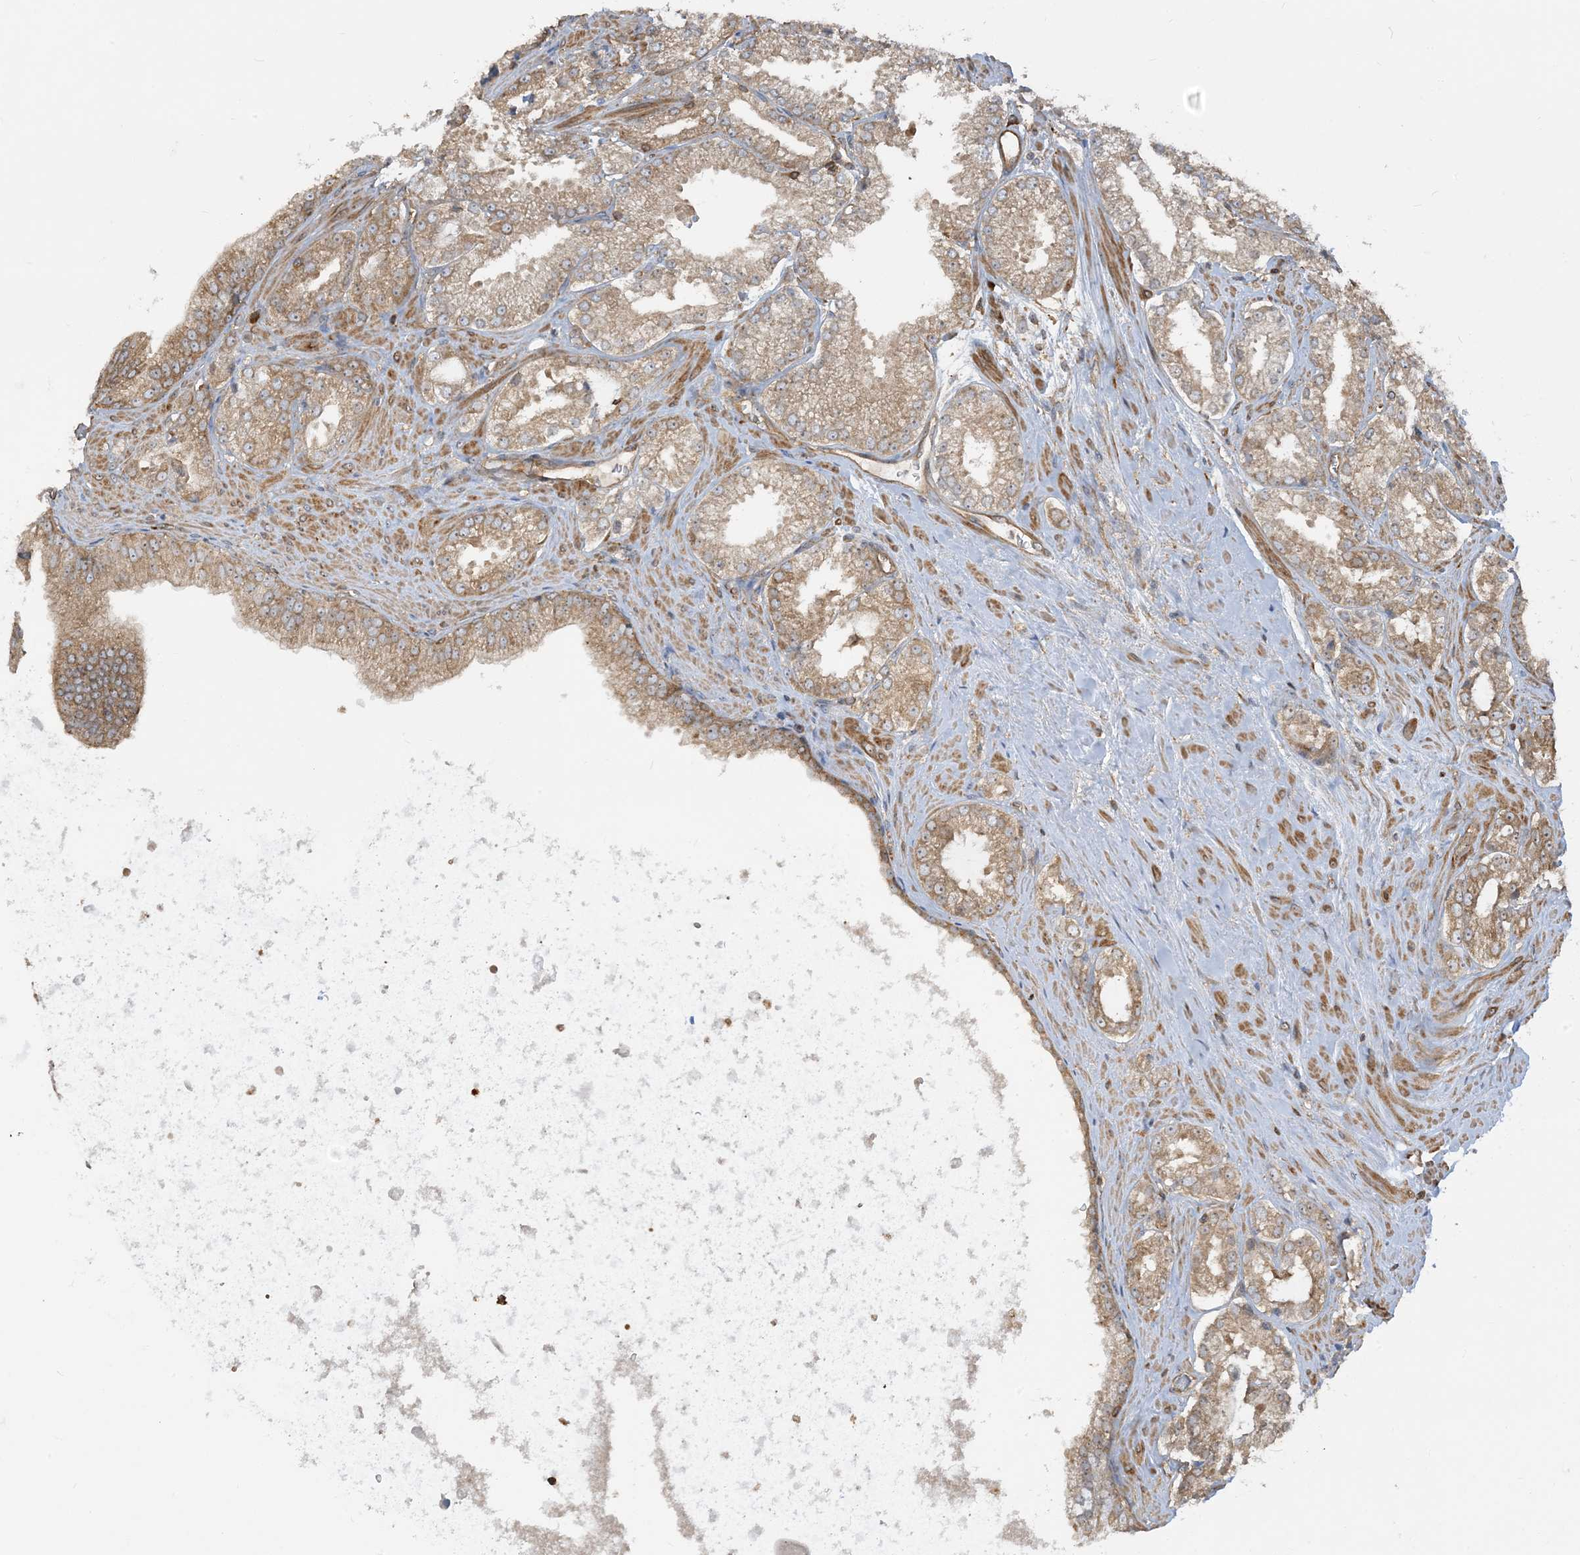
{"staining": {"intensity": "moderate", "quantity": ">75%", "location": "cytoplasmic/membranous"}, "tissue": "prostate cancer", "cell_type": "Tumor cells", "image_type": "cancer", "snomed": [{"axis": "morphology", "description": "Adenocarcinoma, High grade"}, {"axis": "topography", "description": "Prostate"}], "caption": "Immunohistochemical staining of human prostate cancer (adenocarcinoma (high-grade)) shows medium levels of moderate cytoplasmic/membranous expression in about >75% of tumor cells.", "gene": "SRP72", "patient": {"sex": "male", "age": 73}}